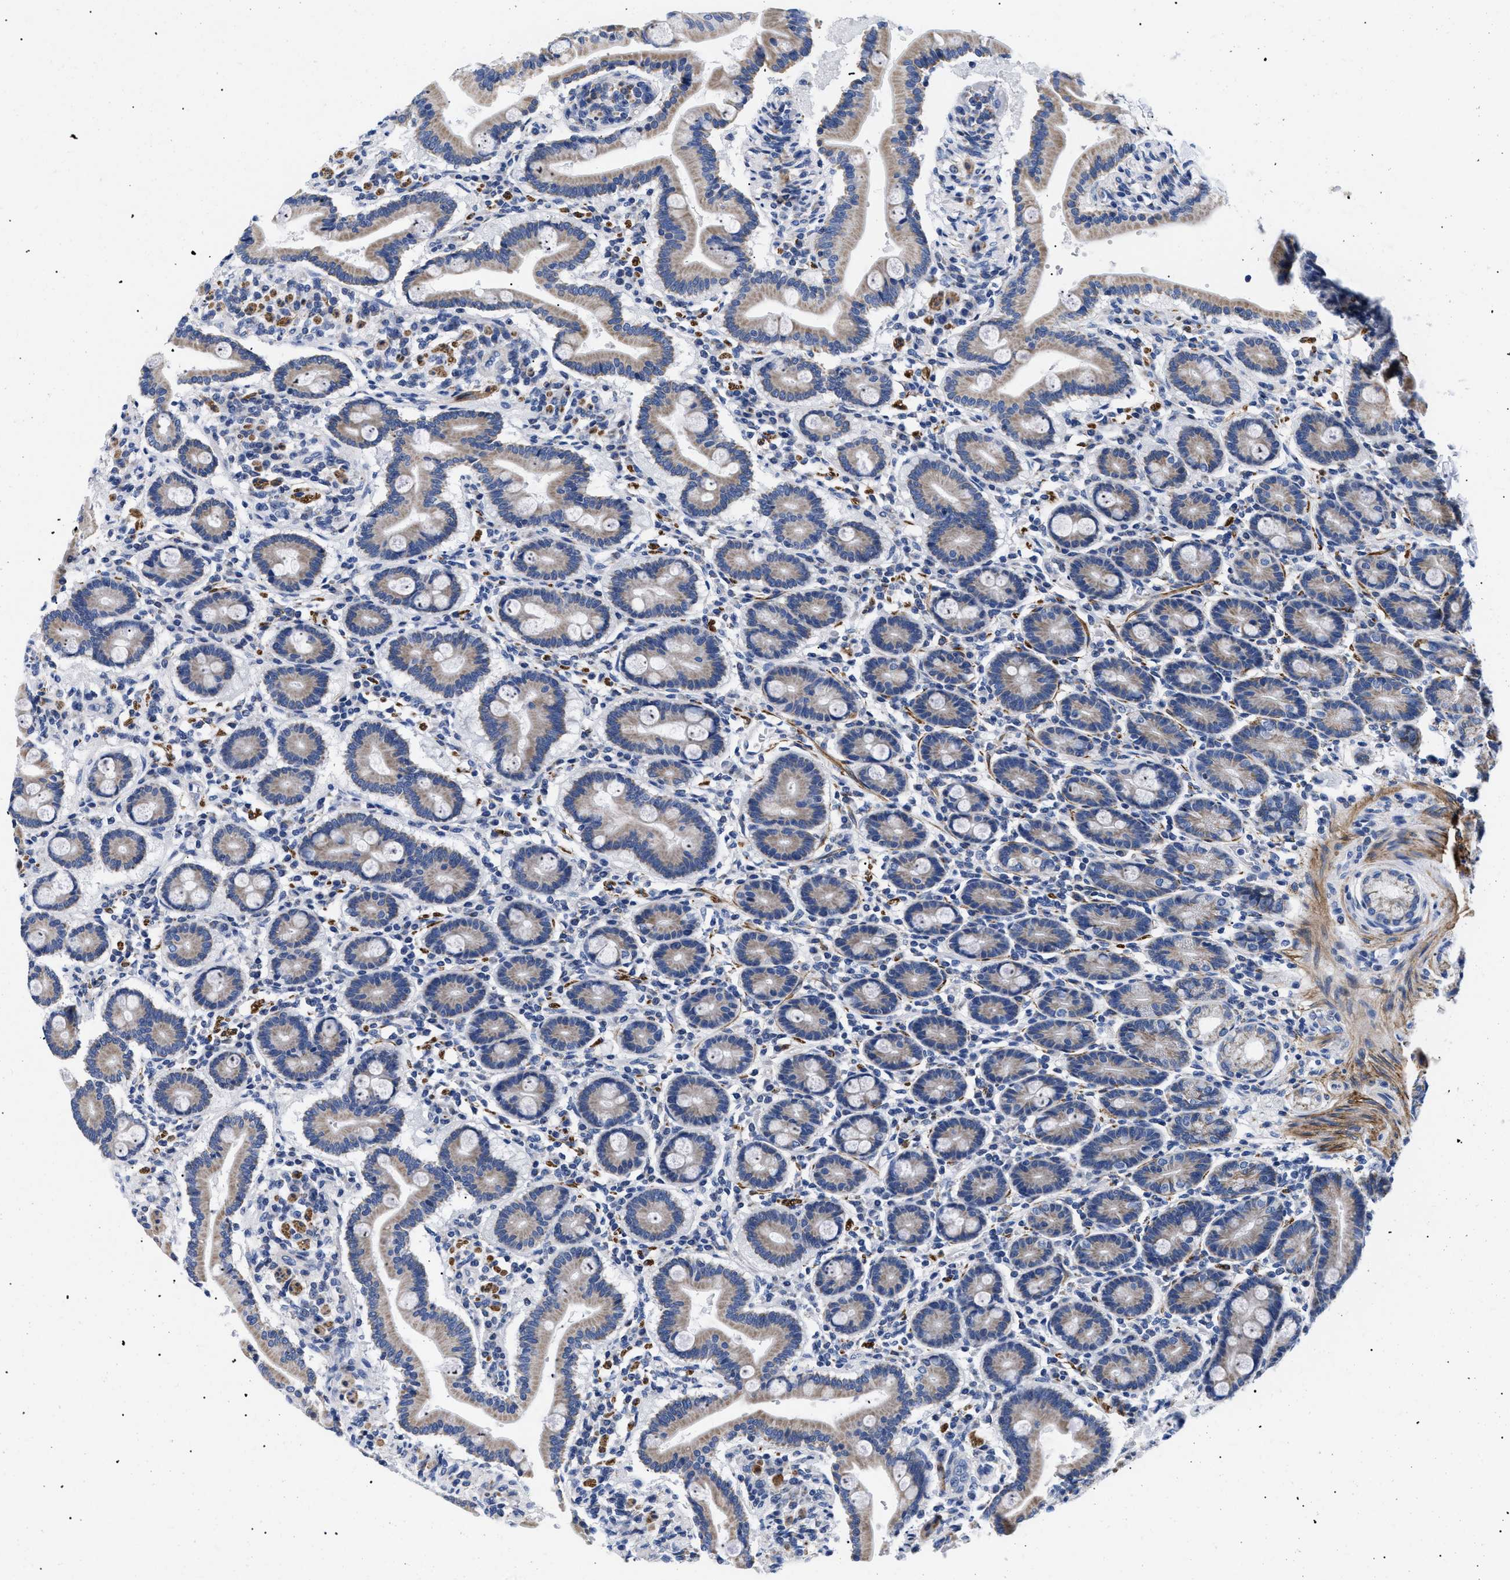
{"staining": {"intensity": "weak", "quantity": ">75%", "location": "cytoplasmic/membranous"}, "tissue": "duodenum", "cell_type": "Glandular cells", "image_type": "normal", "snomed": [{"axis": "morphology", "description": "Normal tissue, NOS"}, {"axis": "topography", "description": "Duodenum"}], "caption": "This is an image of immunohistochemistry staining of benign duodenum, which shows weak staining in the cytoplasmic/membranous of glandular cells.", "gene": "GPR149", "patient": {"sex": "male", "age": 54}}